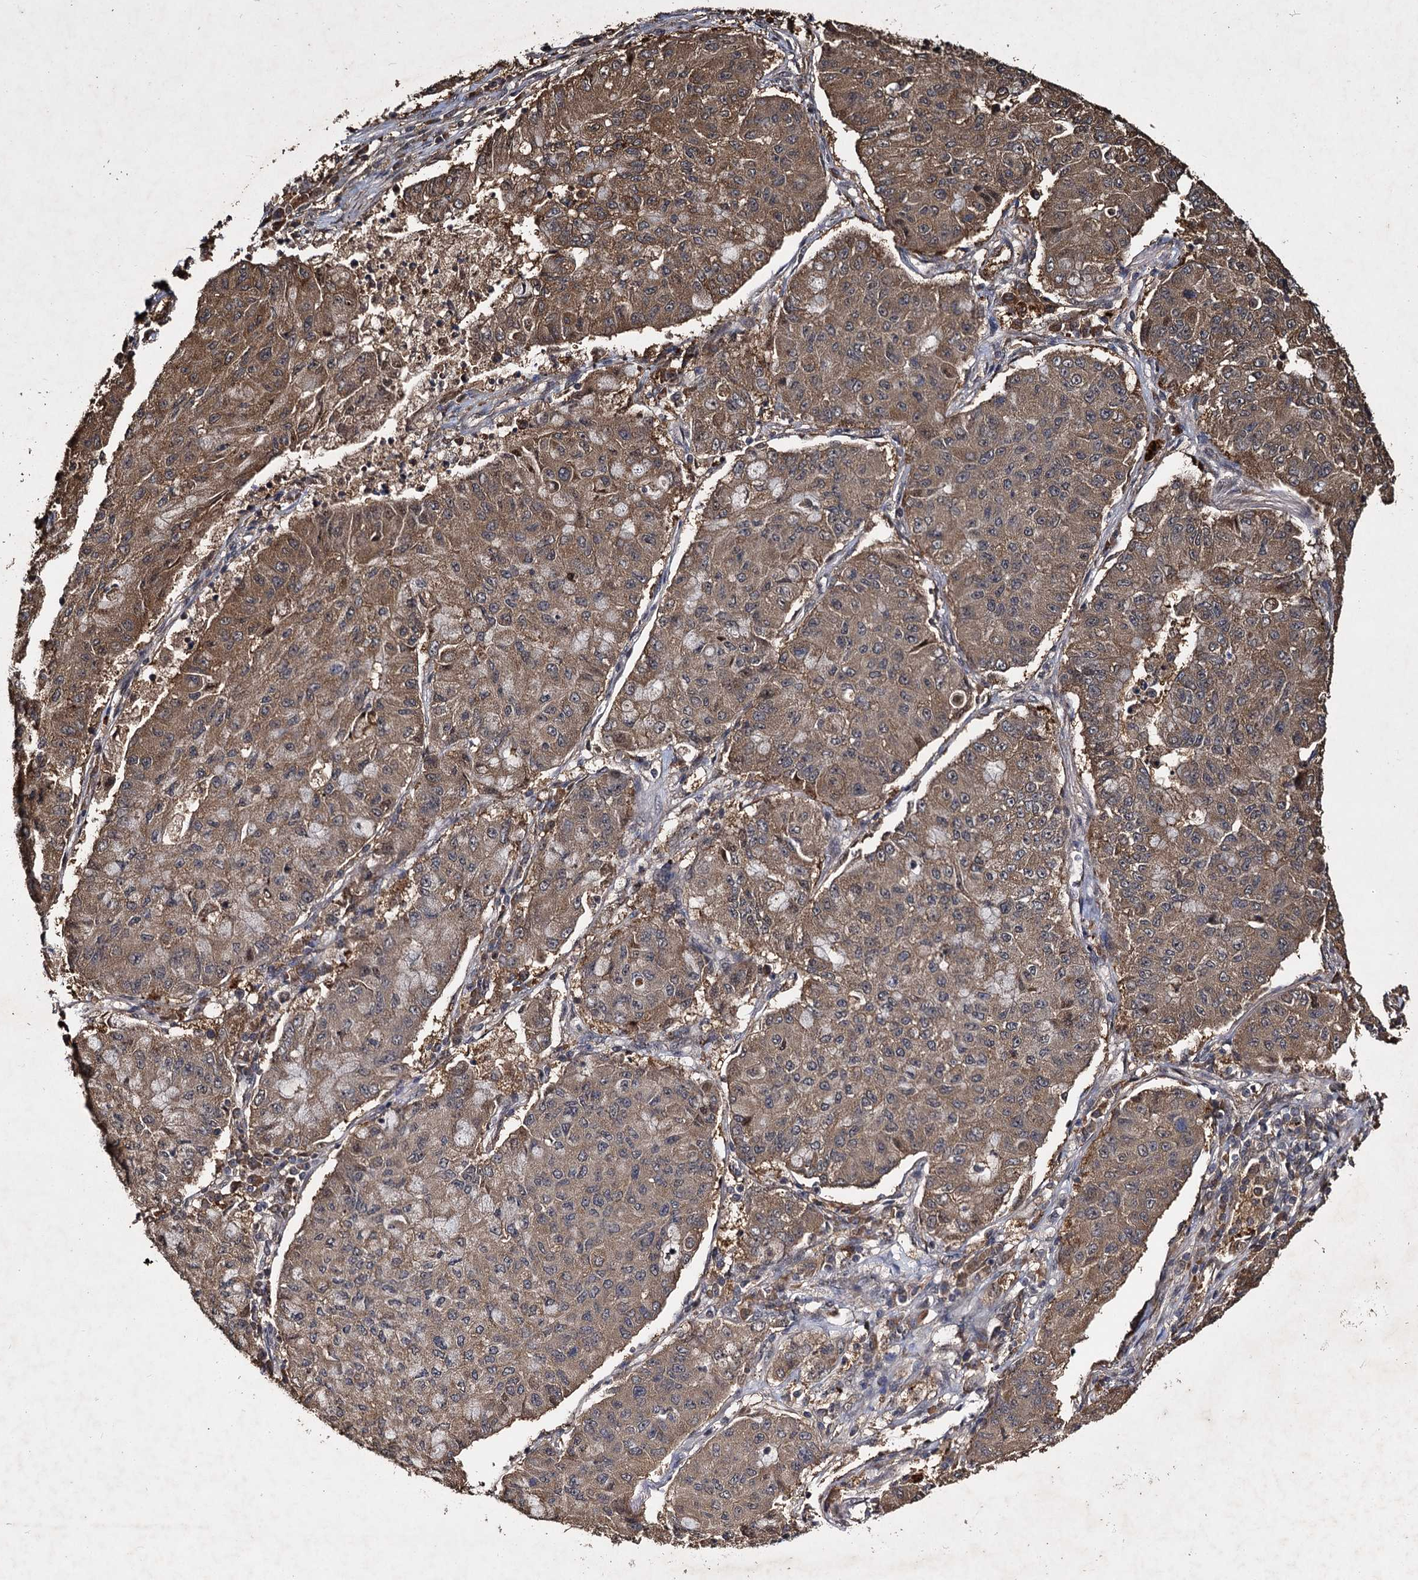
{"staining": {"intensity": "moderate", "quantity": ">75%", "location": "cytoplasmic/membranous"}, "tissue": "lung cancer", "cell_type": "Tumor cells", "image_type": "cancer", "snomed": [{"axis": "morphology", "description": "Squamous cell carcinoma, NOS"}, {"axis": "topography", "description": "Lung"}], "caption": "Lung cancer (squamous cell carcinoma) stained with a brown dye reveals moderate cytoplasmic/membranous positive expression in about >75% of tumor cells.", "gene": "SLC46A3", "patient": {"sex": "male", "age": 74}}